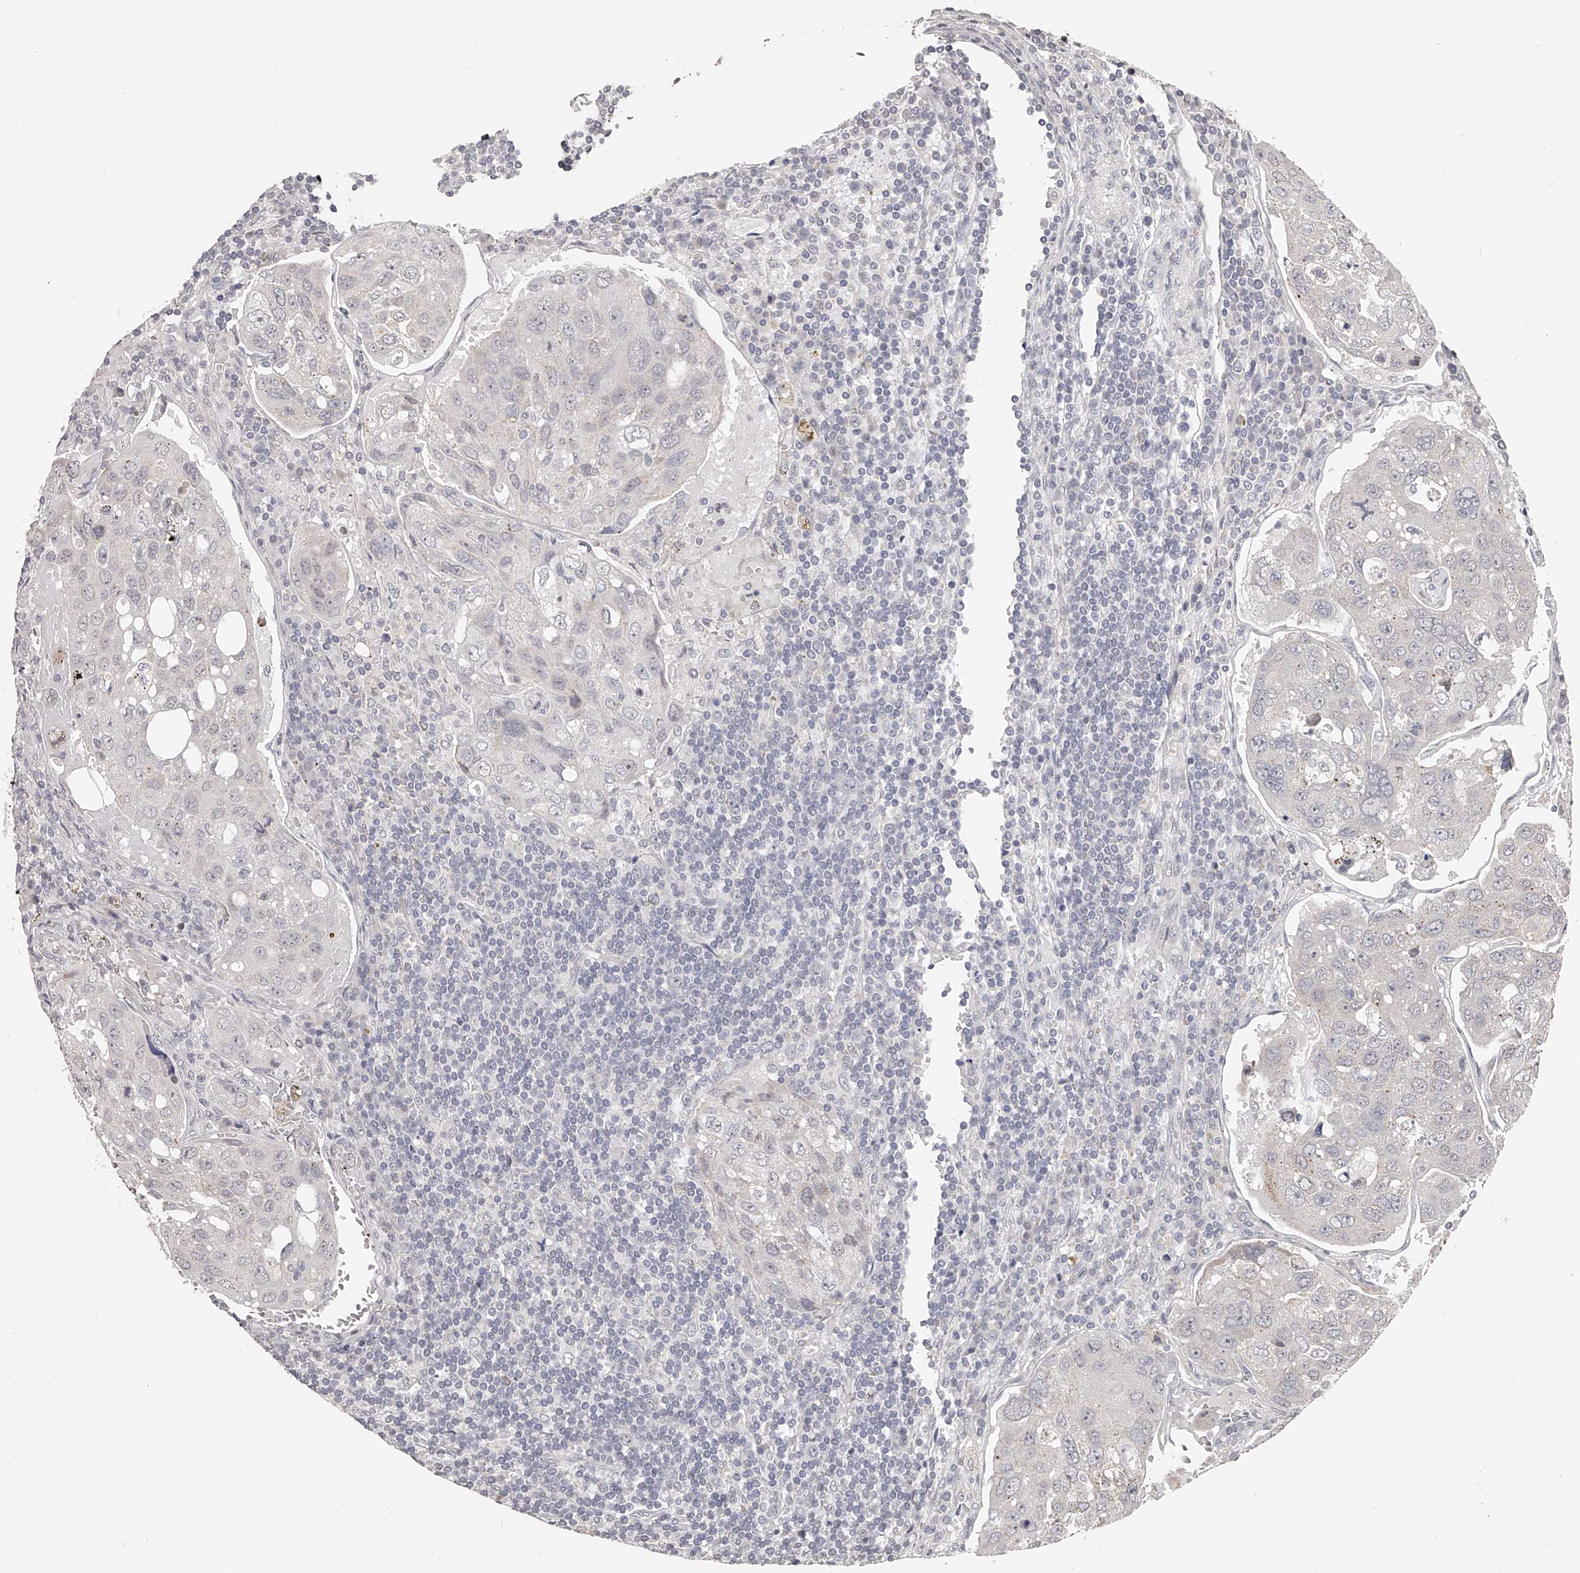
{"staining": {"intensity": "negative", "quantity": "none", "location": "none"}, "tissue": "urothelial cancer", "cell_type": "Tumor cells", "image_type": "cancer", "snomed": [{"axis": "morphology", "description": "Urothelial carcinoma, High grade"}, {"axis": "topography", "description": "Lymph node"}, {"axis": "topography", "description": "Urinary bladder"}], "caption": "High magnification brightfield microscopy of high-grade urothelial carcinoma stained with DAB (3,3'-diaminobenzidine) (brown) and counterstained with hematoxylin (blue): tumor cells show no significant staining. (DAB IHC visualized using brightfield microscopy, high magnification).", "gene": "NT5DC1", "patient": {"sex": "male", "age": 51}}